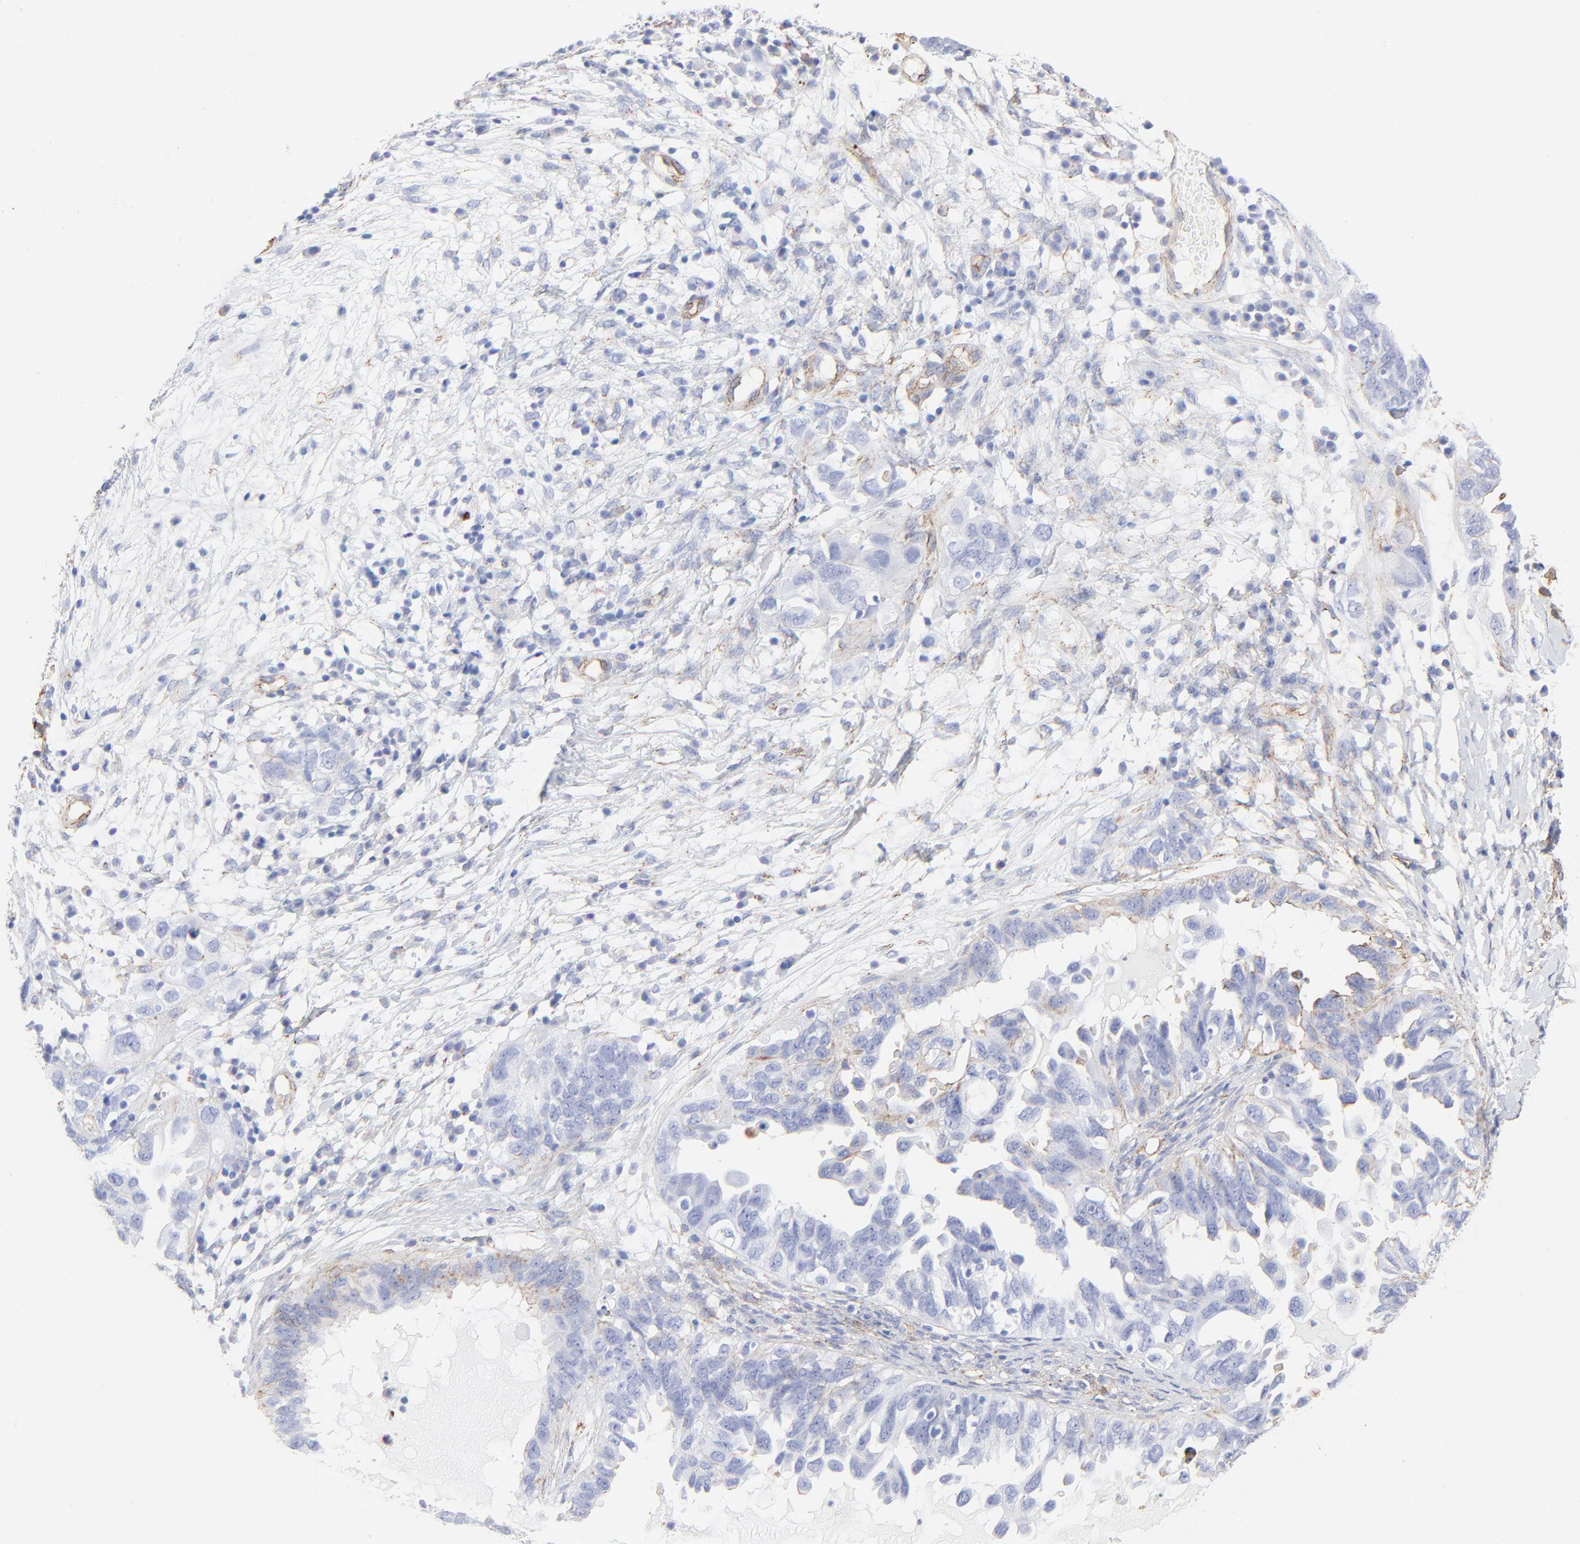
{"staining": {"intensity": "negative", "quantity": "none", "location": "none"}, "tissue": "ovarian cancer", "cell_type": "Tumor cells", "image_type": "cancer", "snomed": [{"axis": "morphology", "description": "Cystadenocarcinoma, serous, NOS"}, {"axis": "topography", "description": "Ovary"}], "caption": "Immunohistochemistry micrograph of neoplastic tissue: human ovarian cancer (serous cystadenocarcinoma) stained with DAB (3,3'-diaminobenzidine) demonstrates no significant protein staining in tumor cells.", "gene": "CAV1", "patient": {"sex": "female", "age": 82}}